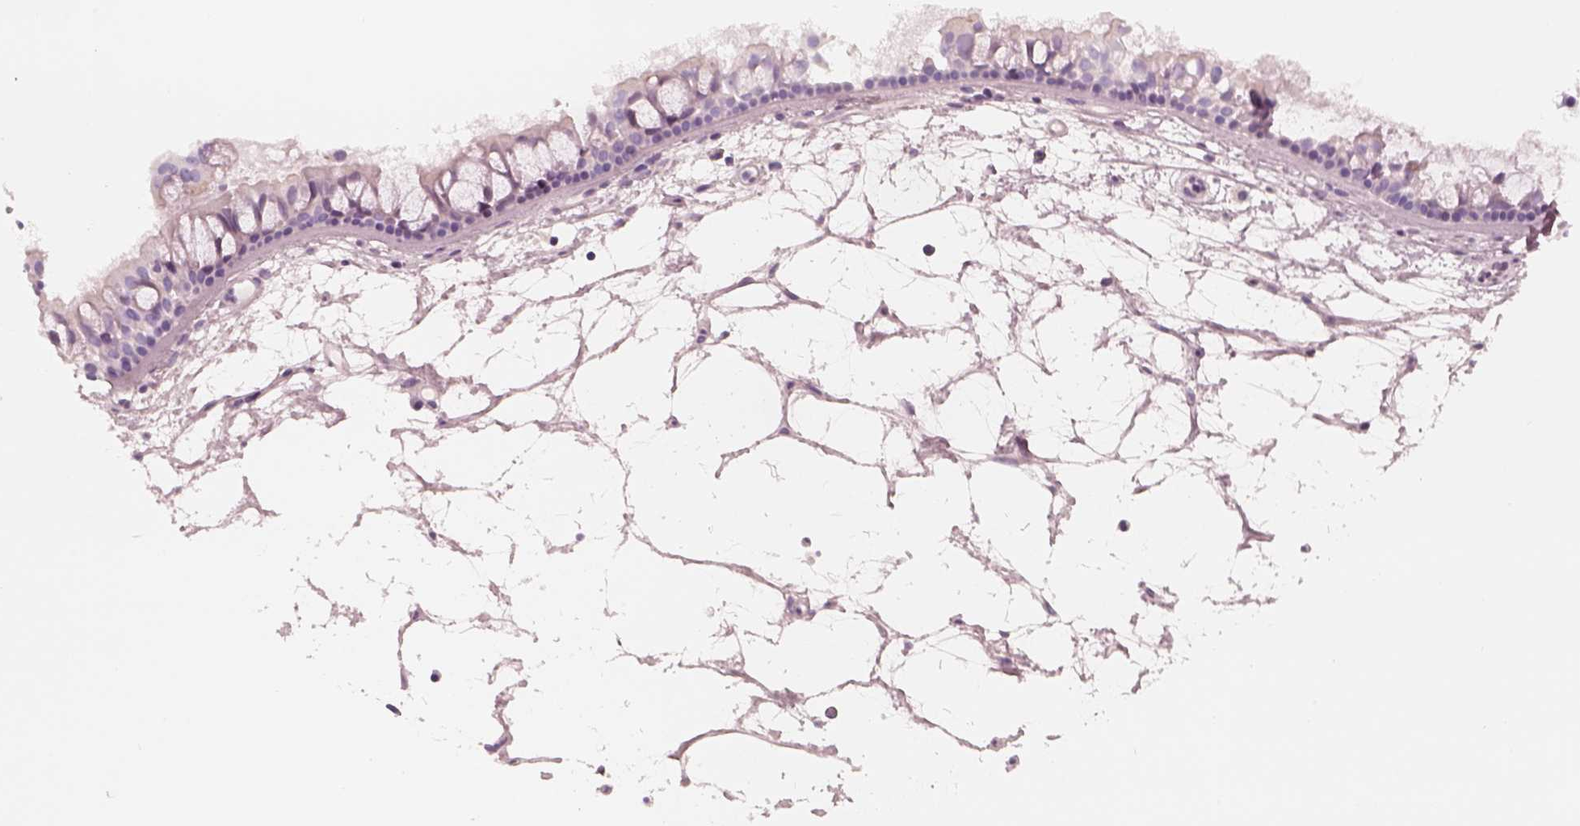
{"staining": {"intensity": "negative", "quantity": "none", "location": "none"}, "tissue": "nasopharynx", "cell_type": "Respiratory epithelial cells", "image_type": "normal", "snomed": [{"axis": "morphology", "description": "Normal tissue, NOS"}, {"axis": "topography", "description": "Nasopharynx"}], "caption": "An IHC micrograph of normal nasopharynx is shown. There is no staining in respiratory epithelial cells of nasopharynx.", "gene": "SPATA6L", "patient": {"sex": "female", "age": 68}}